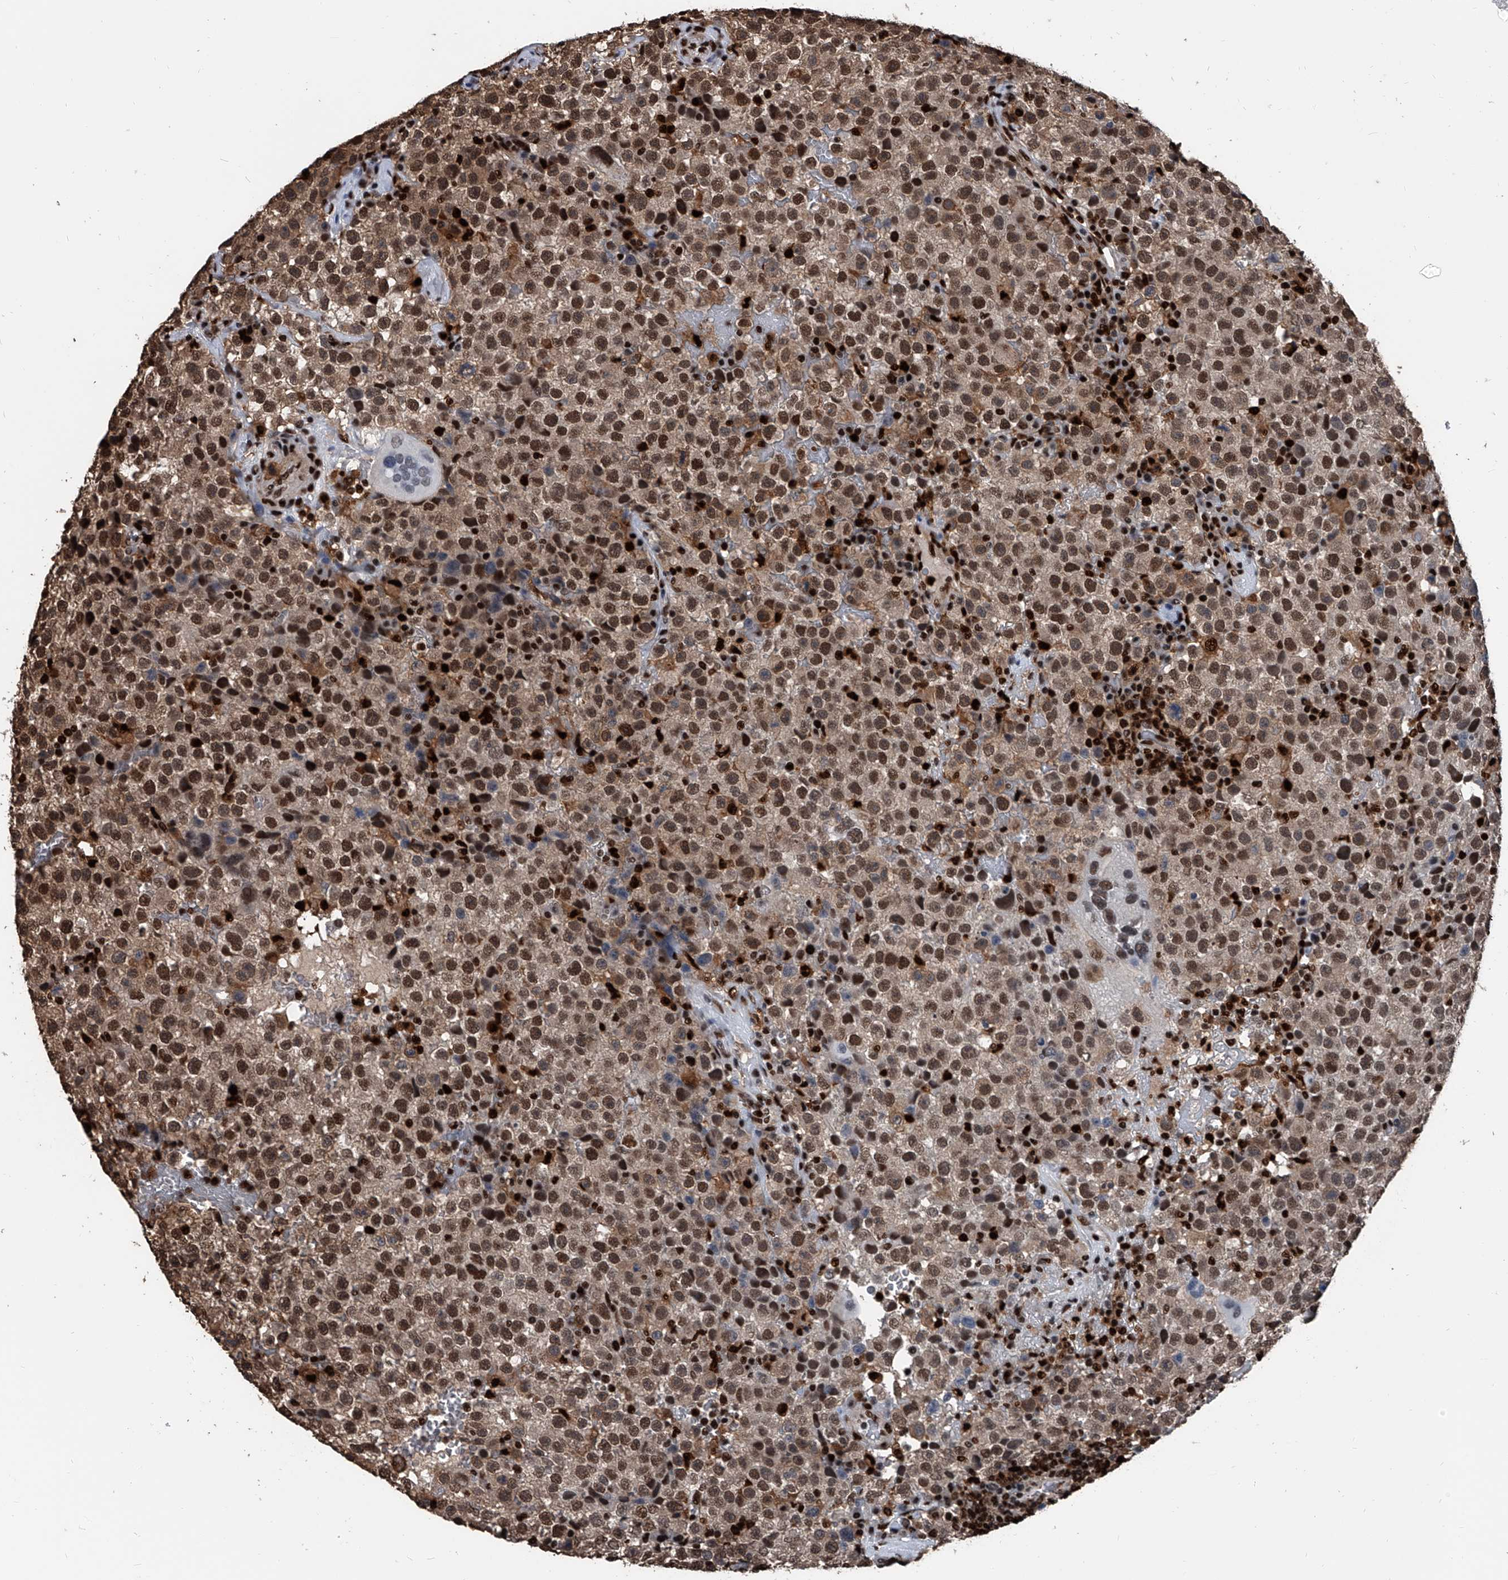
{"staining": {"intensity": "moderate", "quantity": ">75%", "location": "nuclear"}, "tissue": "testis cancer", "cell_type": "Tumor cells", "image_type": "cancer", "snomed": [{"axis": "morphology", "description": "Seminoma, NOS"}, {"axis": "topography", "description": "Testis"}], "caption": "A photomicrograph of human seminoma (testis) stained for a protein demonstrates moderate nuclear brown staining in tumor cells.", "gene": "FKBP5", "patient": {"sex": "male", "age": 22}}